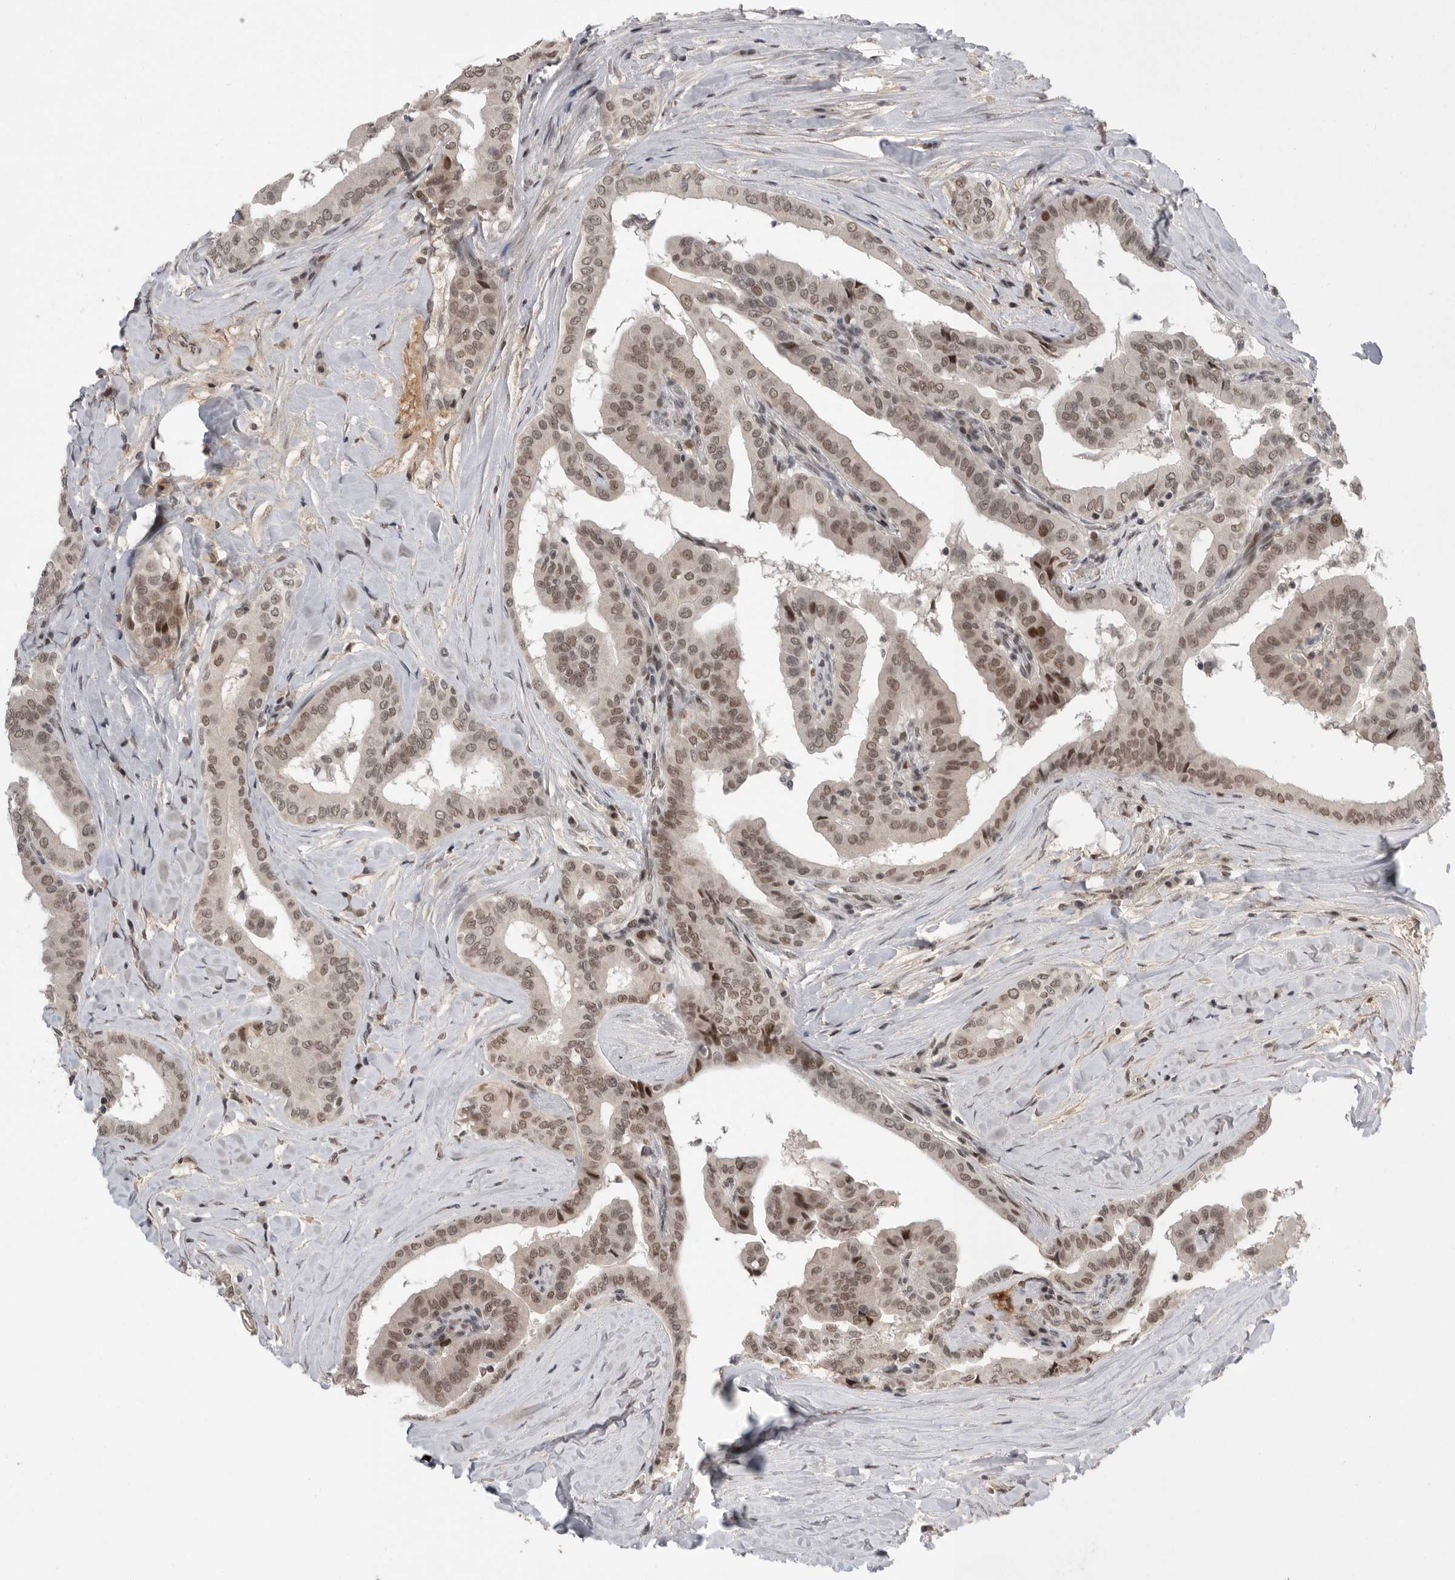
{"staining": {"intensity": "moderate", "quantity": ">75%", "location": "nuclear"}, "tissue": "thyroid cancer", "cell_type": "Tumor cells", "image_type": "cancer", "snomed": [{"axis": "morphology", "description": "Papillary adenocarcinoma, NOS"}, {"axis": "topography", "description": "Thyroid gland"}], "caption": "Immunohistochemistry of human thyroid cancer (papillary adenocarcinoma) exhibits medium levels of moderate nuclear expression in approximately >75% of tumor cells.", "gene": "POU5F1", "patient": {"sex": "male", "age": 33}}